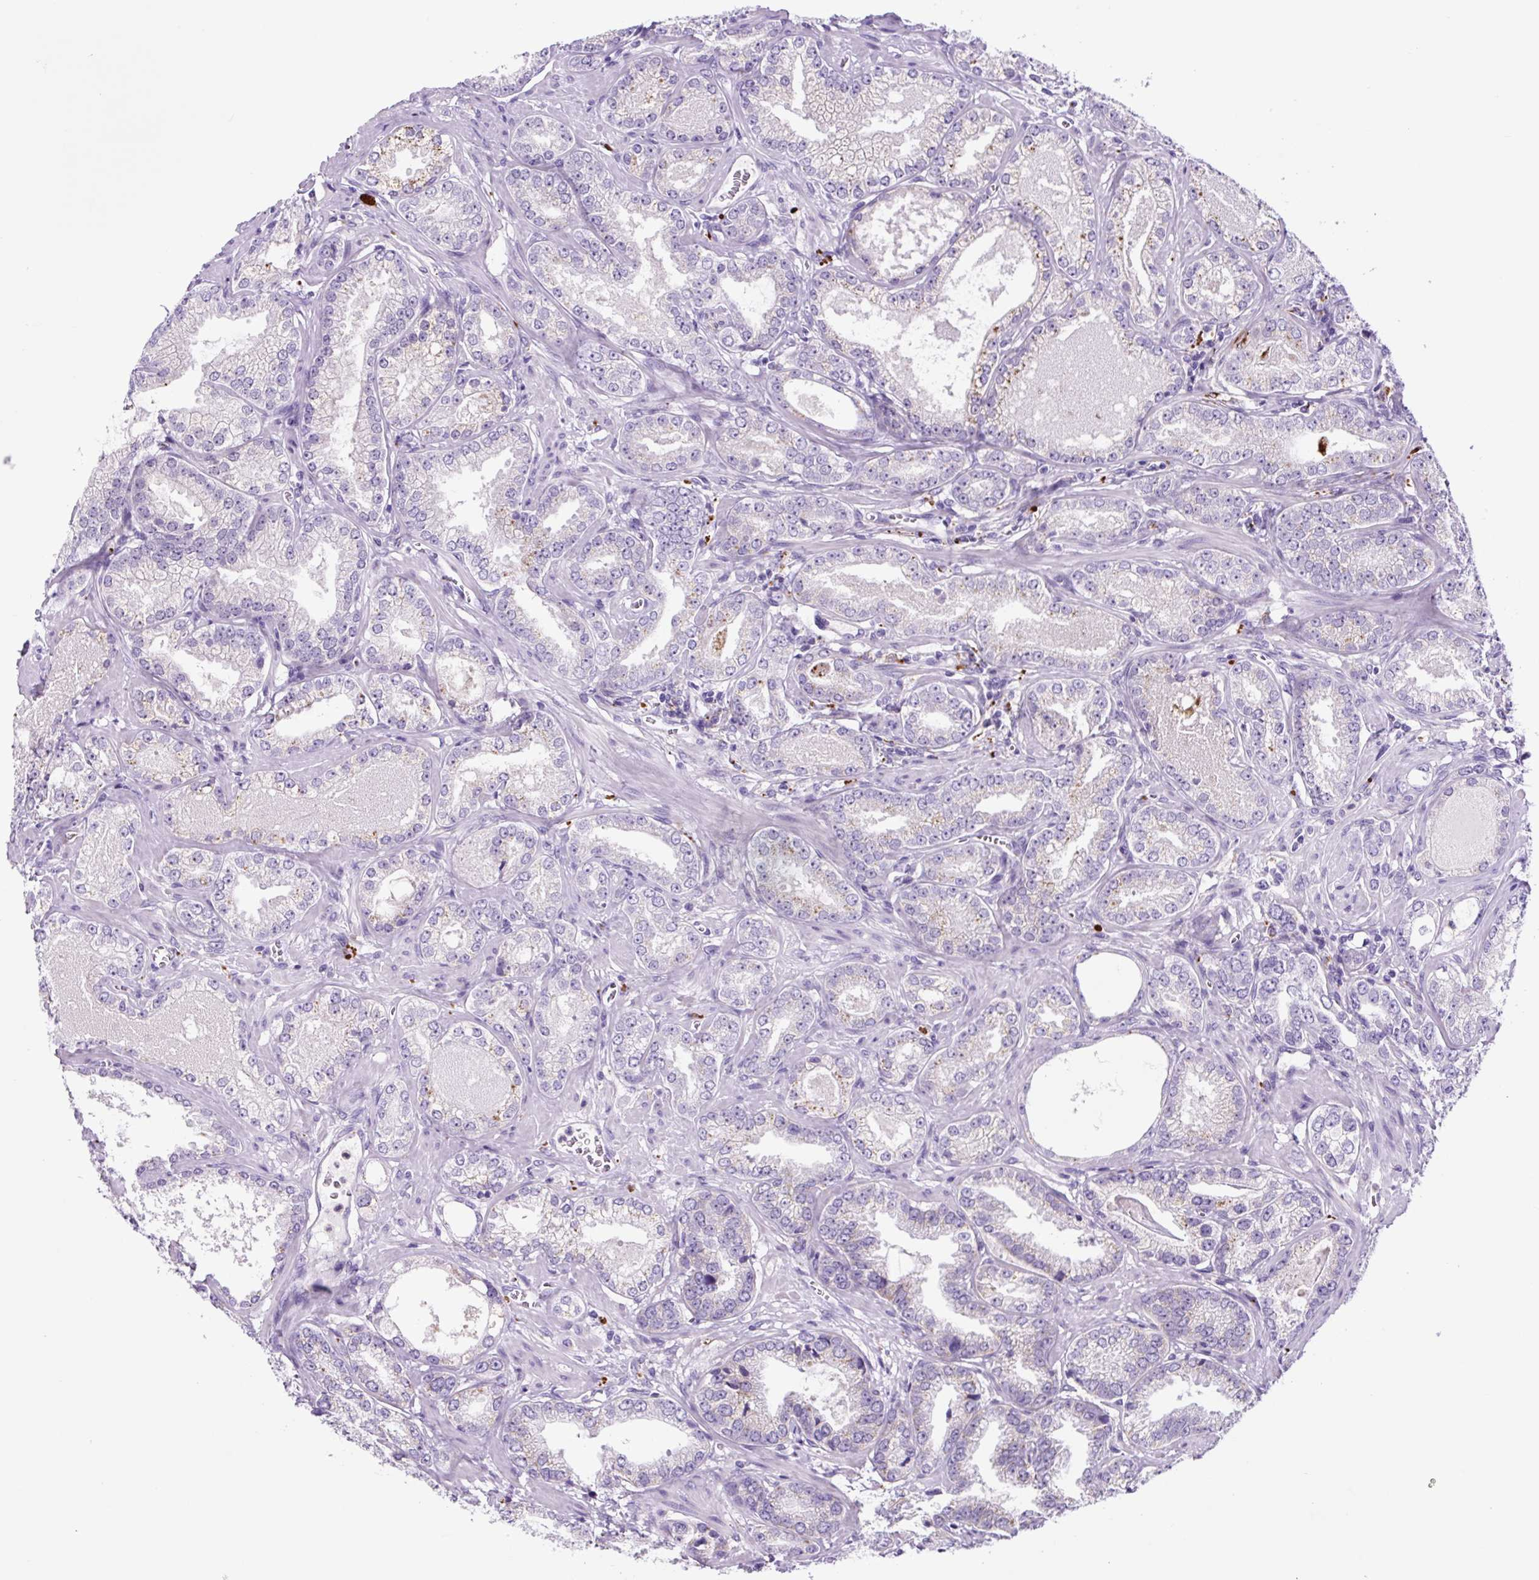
{"staining": {"intensity": "weak", "quantity": "25%-75%", "location": "cytoplasmic/membranous"}, "tissue": "prostate cancer", "cell_type": "Tumor cells", "image_type": "cancer", "snomed": [{"axis": "morphology", "description": "Adenocarcinoma, Medium grade"}, {"axis": "topography", "description": "Prostate"}], "caption": "Immunohistochemical staining of prostate cancer shows weak cytoplasmic/membranous protein staining in about 25%-75% of tumor cells.", "gene": "LCN10", "patient": {"sex": "male", "age": 57}}